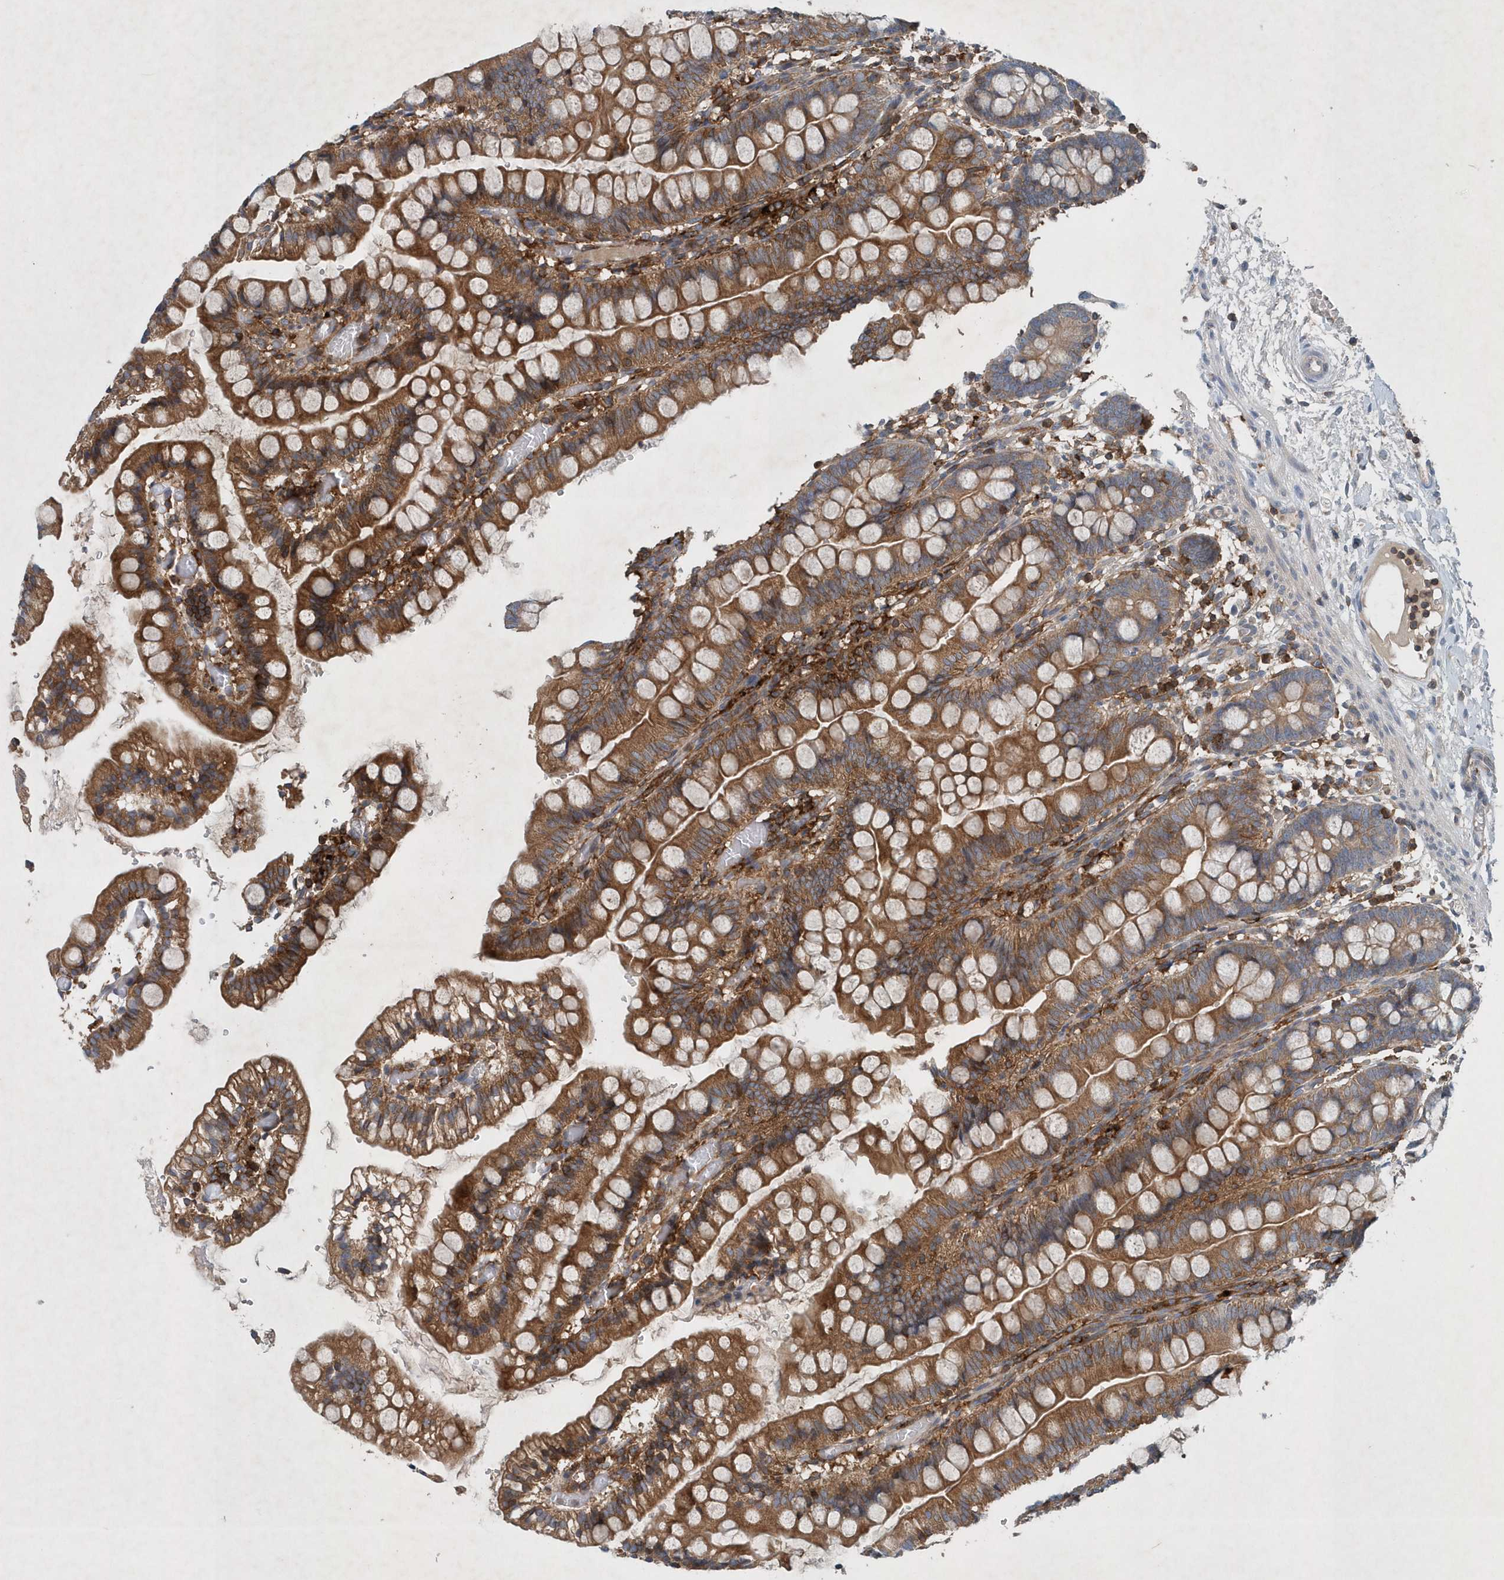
{"staining": {"intensity": "moderate", "quantity": ">75%", "location": "cytoplasmic/membranous"}, "tissue": "small intestine", "cell_type": "Glandular cells", "image_type": "normal", "snomed": [{"axis": "morphology", "description": "Normal tissue, NOS"}, {"axis": "morphology", "description": "Developmental malformation"}, {"axis": "topography", "description": "Small intestine"}], "caption": "Moderate cytoplasmic/membranous staining is appreciated in about >75% of glandular cells in unremarkable small intestine.", "gene": "P2RY10", "patient": {"sex": "male"}}